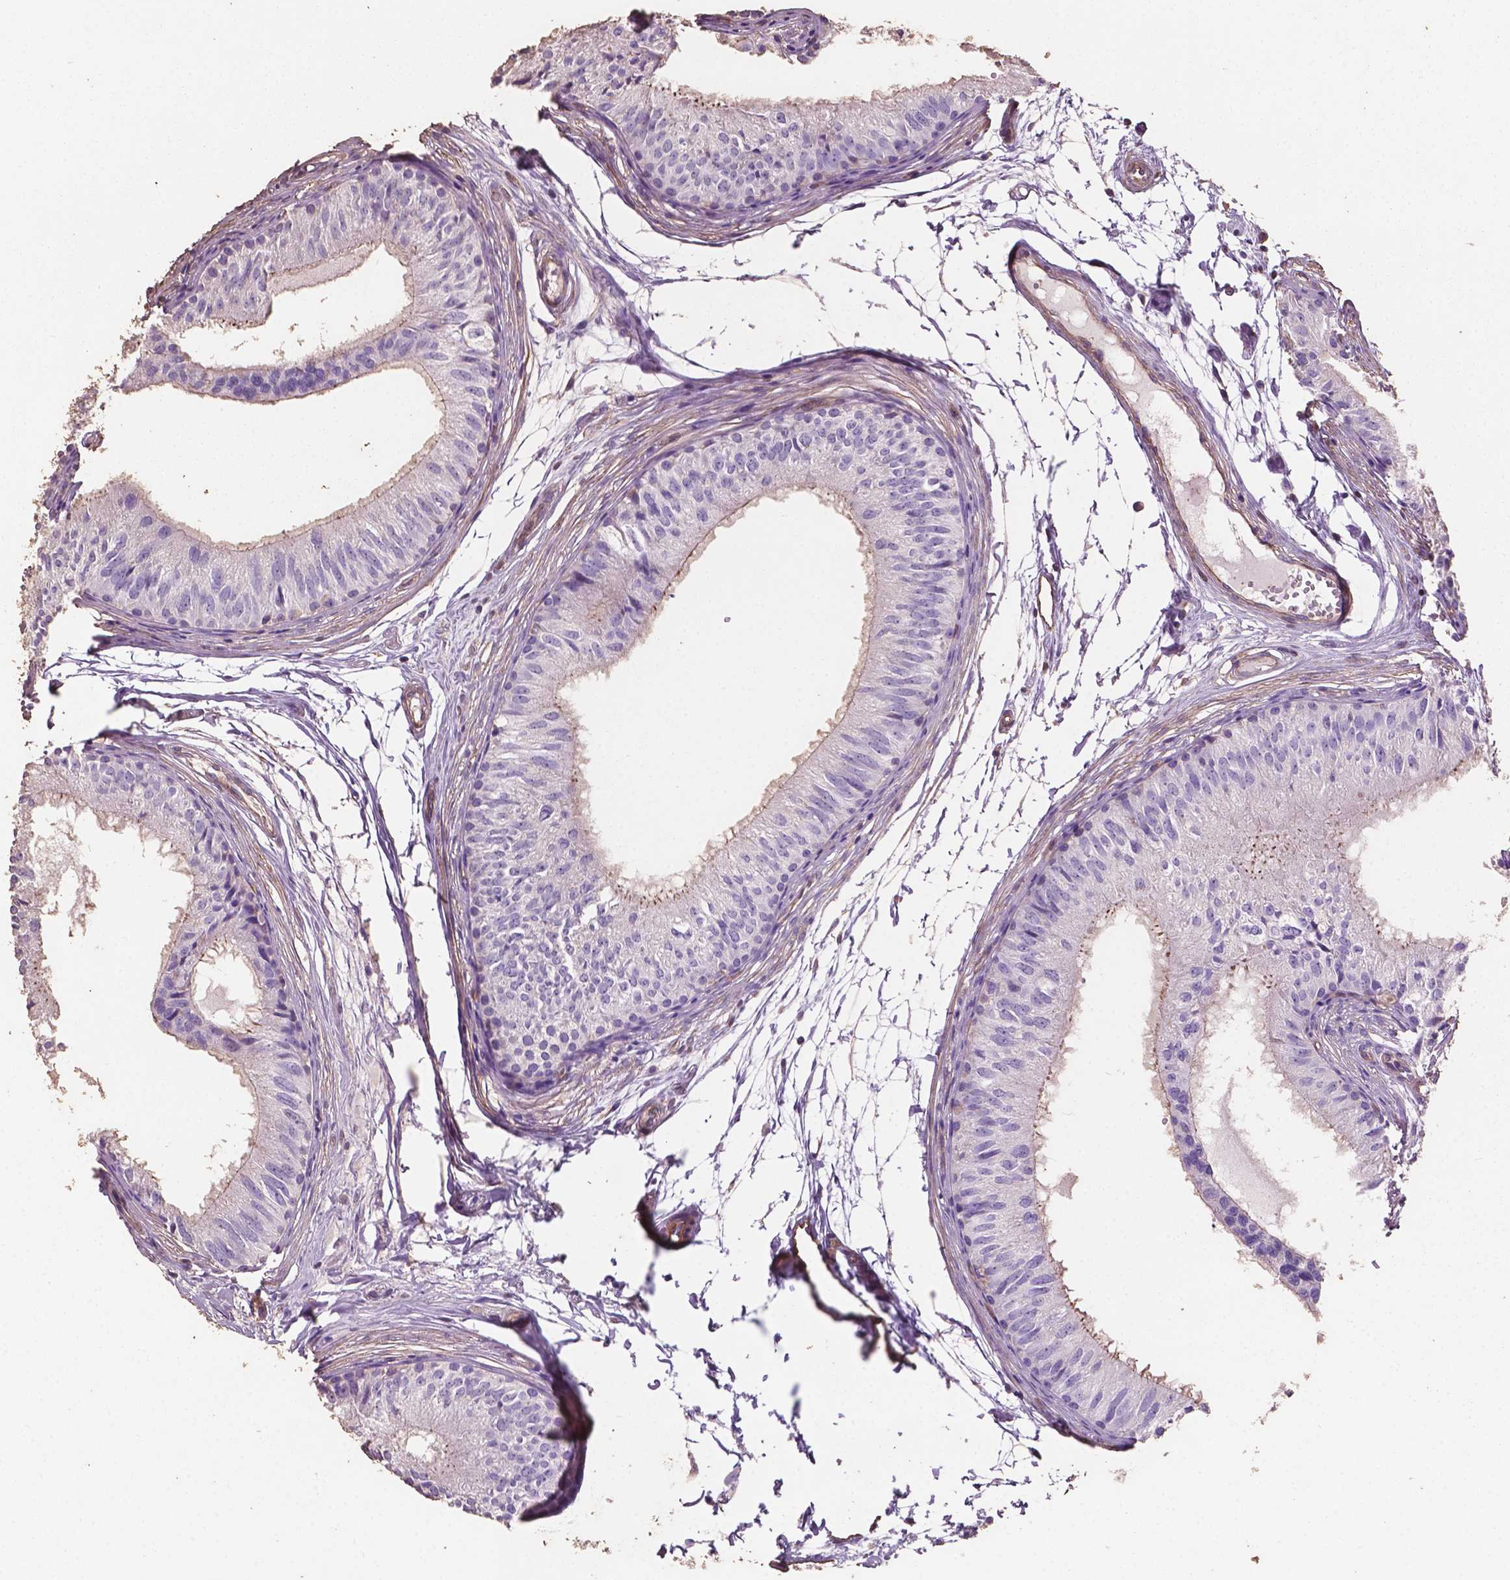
{"staining": {"intensity": "weak", "quantity": "<25%", "location": "cytoplasmic/membranous"}, "tissue": "epididymis", "cell_type": "Glandular cells", "image_type": "normal", "snomed": [{"axis": "morphology", "description": "Normal tissue, NOS"}, {"axis": "topography", "description": "Epididymis"}], "caption": "This is a histopathology image of immunohistochemistry staining of benign epididymis, which shows no expression in glandular cells.", "gene": "COMMD4", "patient": {"sex": "male", "age": 25}}